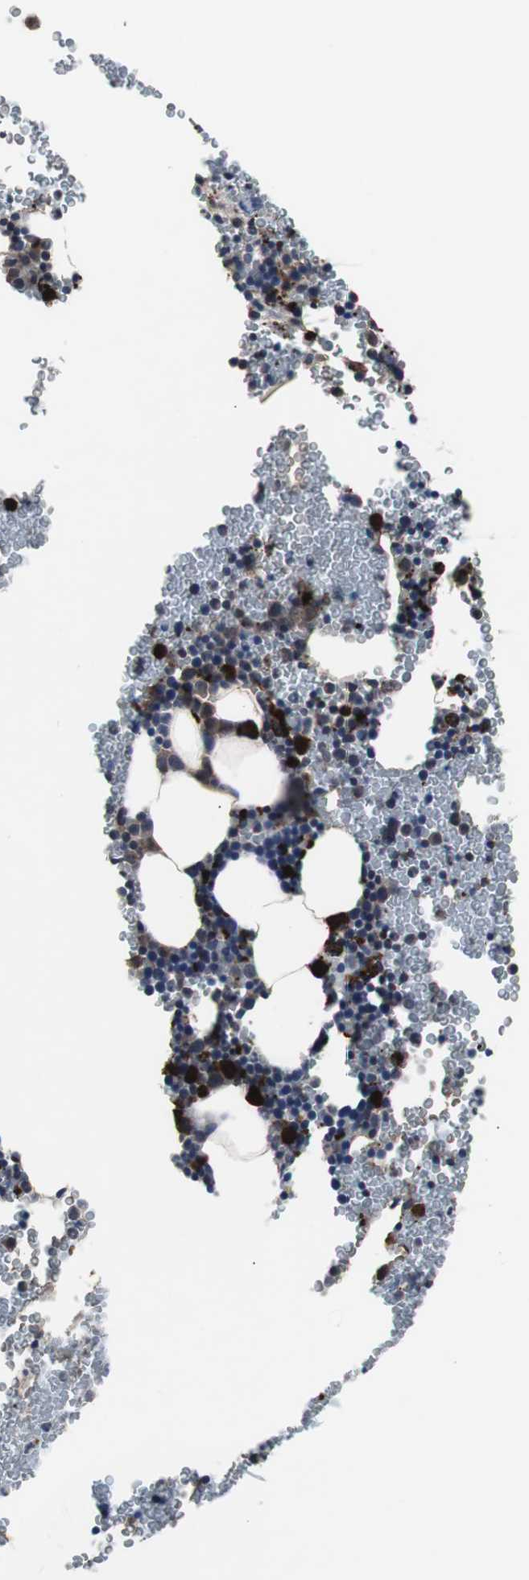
{"staining": {"intensity": "strong", "quantity": "<25%", "location": "cytoplasmic/membranous,nuclear"}, "tissue": "bone marrow", "cell_type": "Hematopoietic cells", "image_type": "normal", "snomed": [{"axis": "morphology", "description": "Normal tissue, NOS"}, {"axis": "morphology", "description": "Inflammation, NOS"}, {"axis": "topography", "description": "Bone marrow"}], "caption": "Bone marrow was stained to show a protein in brown. There is medium levels of strong cytoplasmic/membranous,nuclear expression in about <25% of hematopoietic cells. The protein of interest is shown in brown color, while the nuclei are stained blue.", "gene": "MED27", "patient": {"sex": "male", "age": 22}}